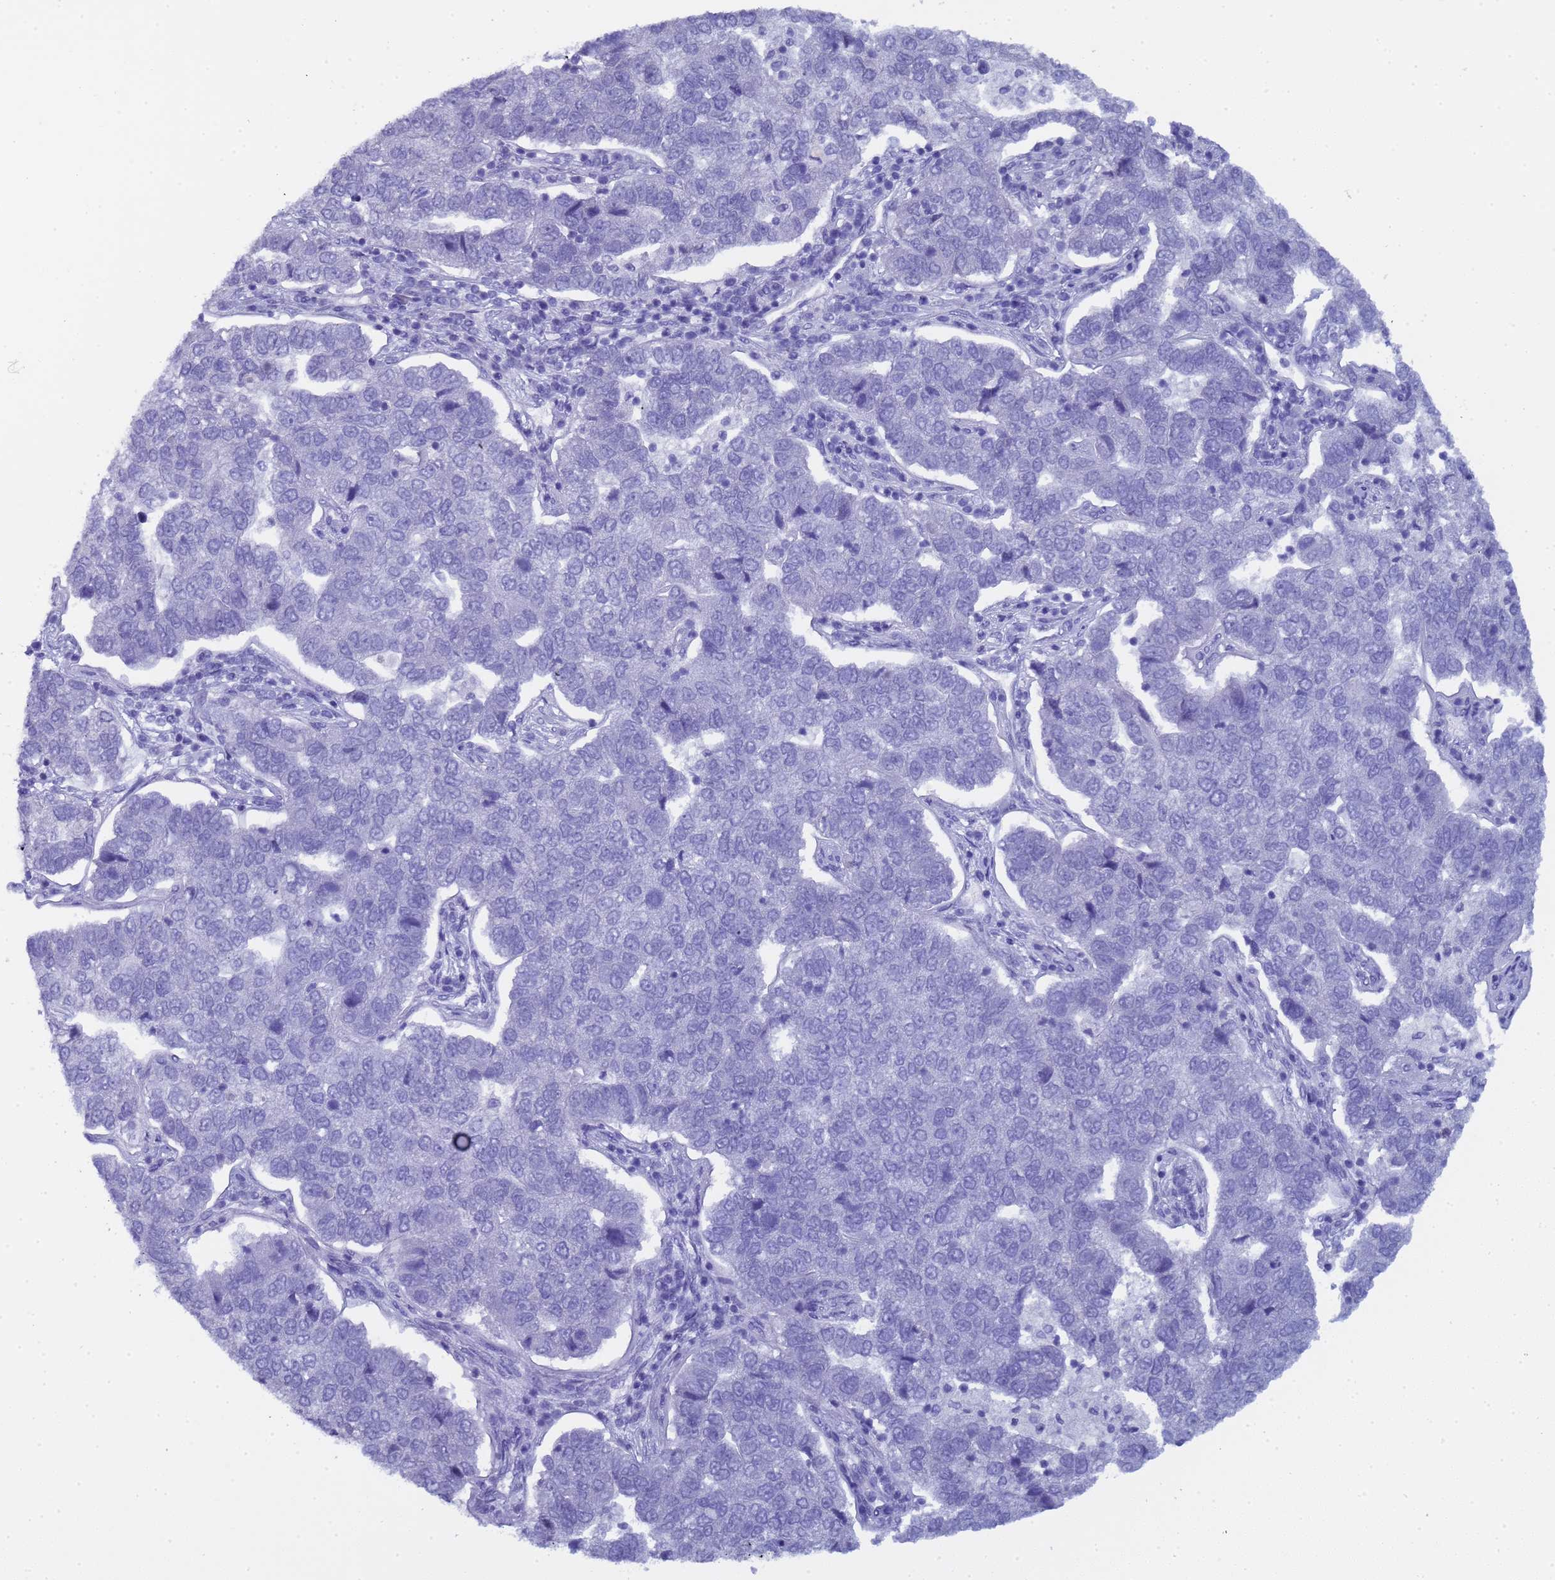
{"staining": {"intensity": "negative", "quantity": "none", "location": "none"}, "tissue": "pancreatic cancer", "cell_type": "Tumor cells", "image_type": "cancer", "snomed": [{"axis": "morphology", "description": "Adenocarcinoma, NOS"}, {"axis": "topography", "description": "Pancreas"}], "caption": "A histopathology image of pancreatic cancer (adenocarcinoma) stained for a protein reveals no brown staining in tumor cells.", "gene": "CTRC", "patient": {"sex": "female", "age": 61}}